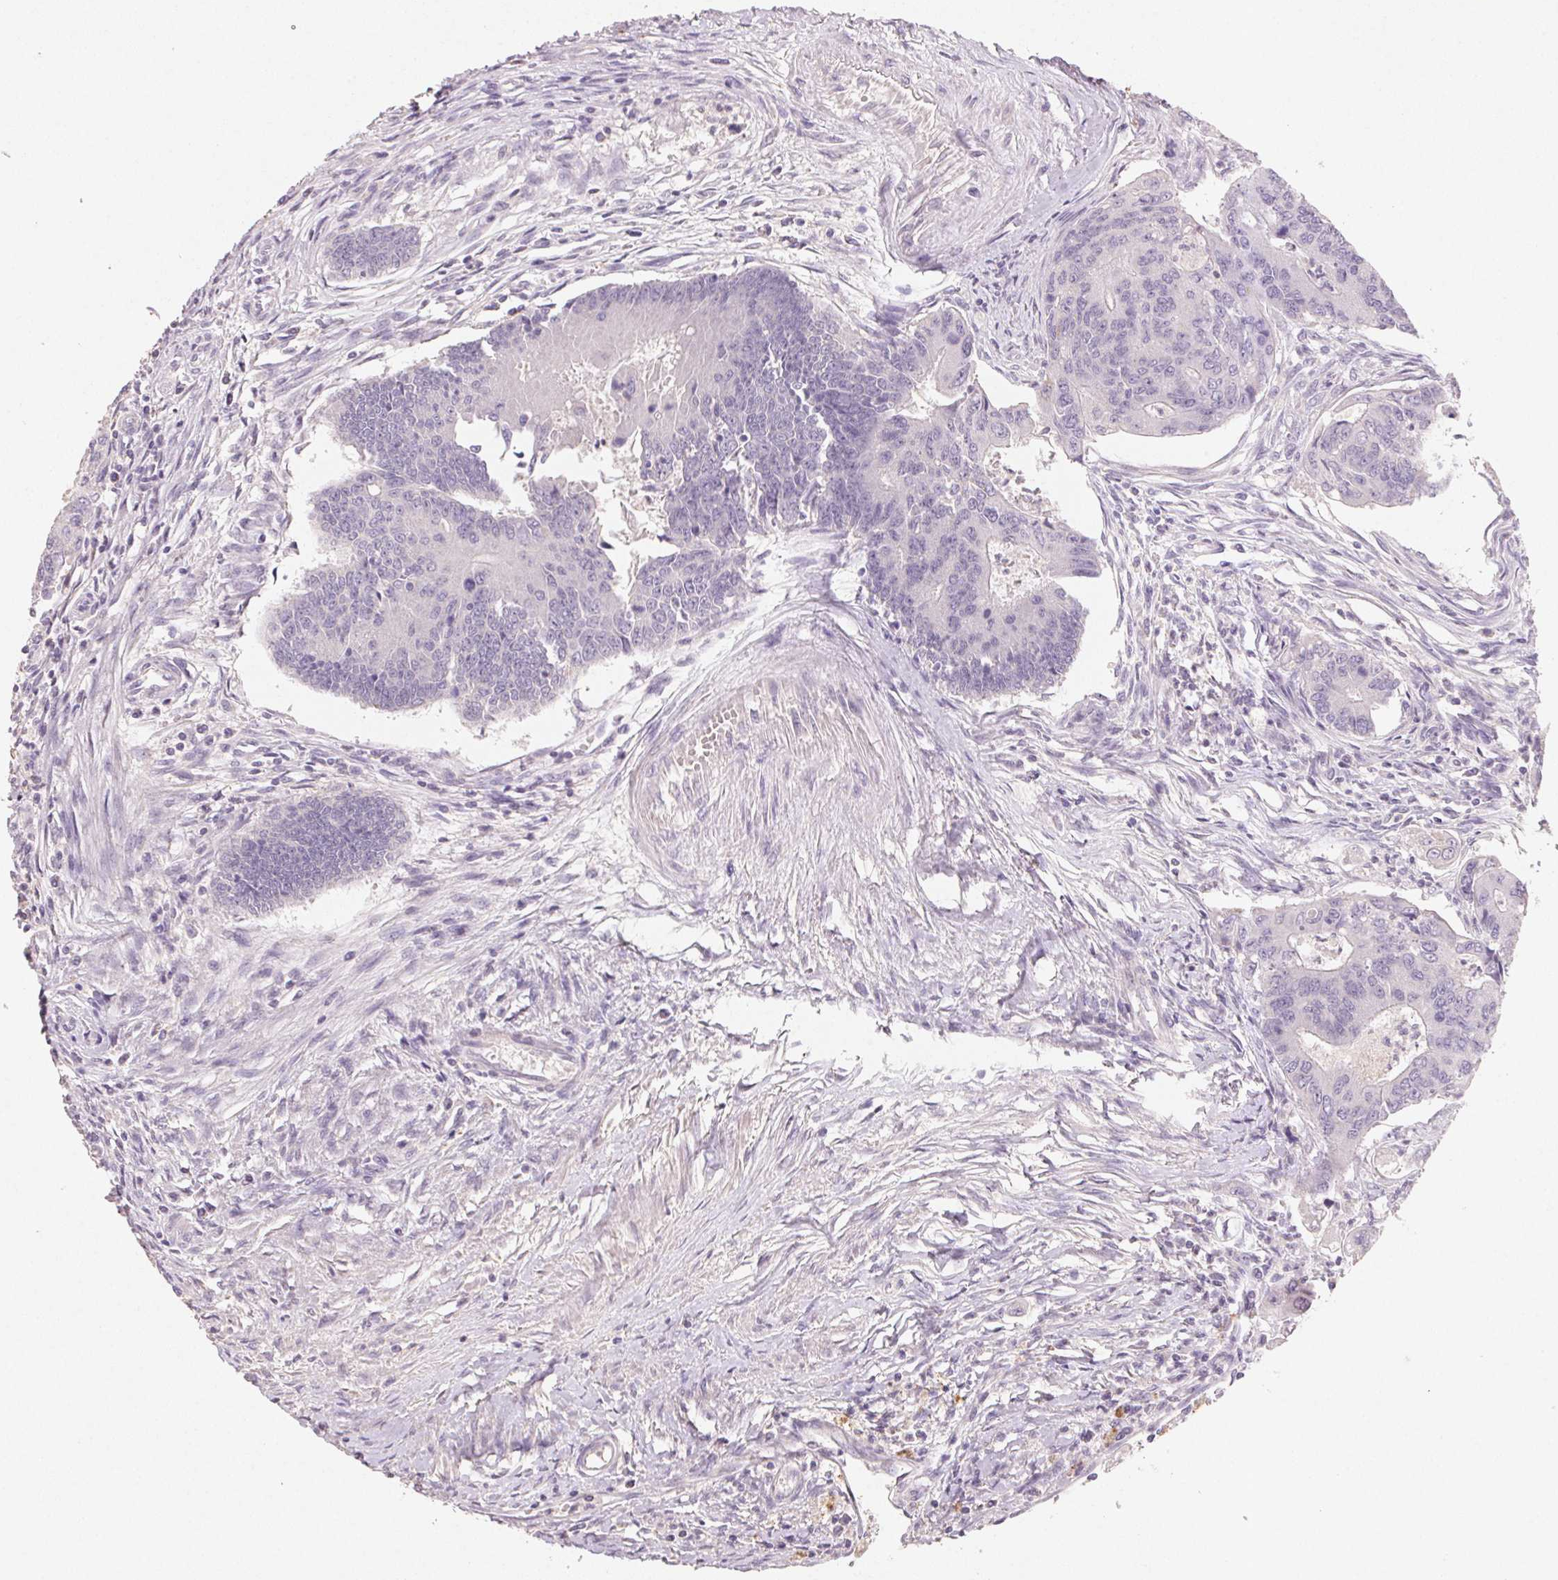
{"staining": {"intensity": "negative", "quantity": "none", "location": "none"}, "tissue": "colorectal cancer", "cell_type": "Tumor cells", "image_type": "cancer", "snomed": [{"axis": "morphology", "description": "Adenocarcinoma, NOS"}, {"axis": "topography", "description": "Colon"}], "caption": "Tumor cells show no significant positivity in colorectal cancer (adenocarcinoma).", "gene": "CXCL5", "patient": {"sex": "female", "age": 67}}